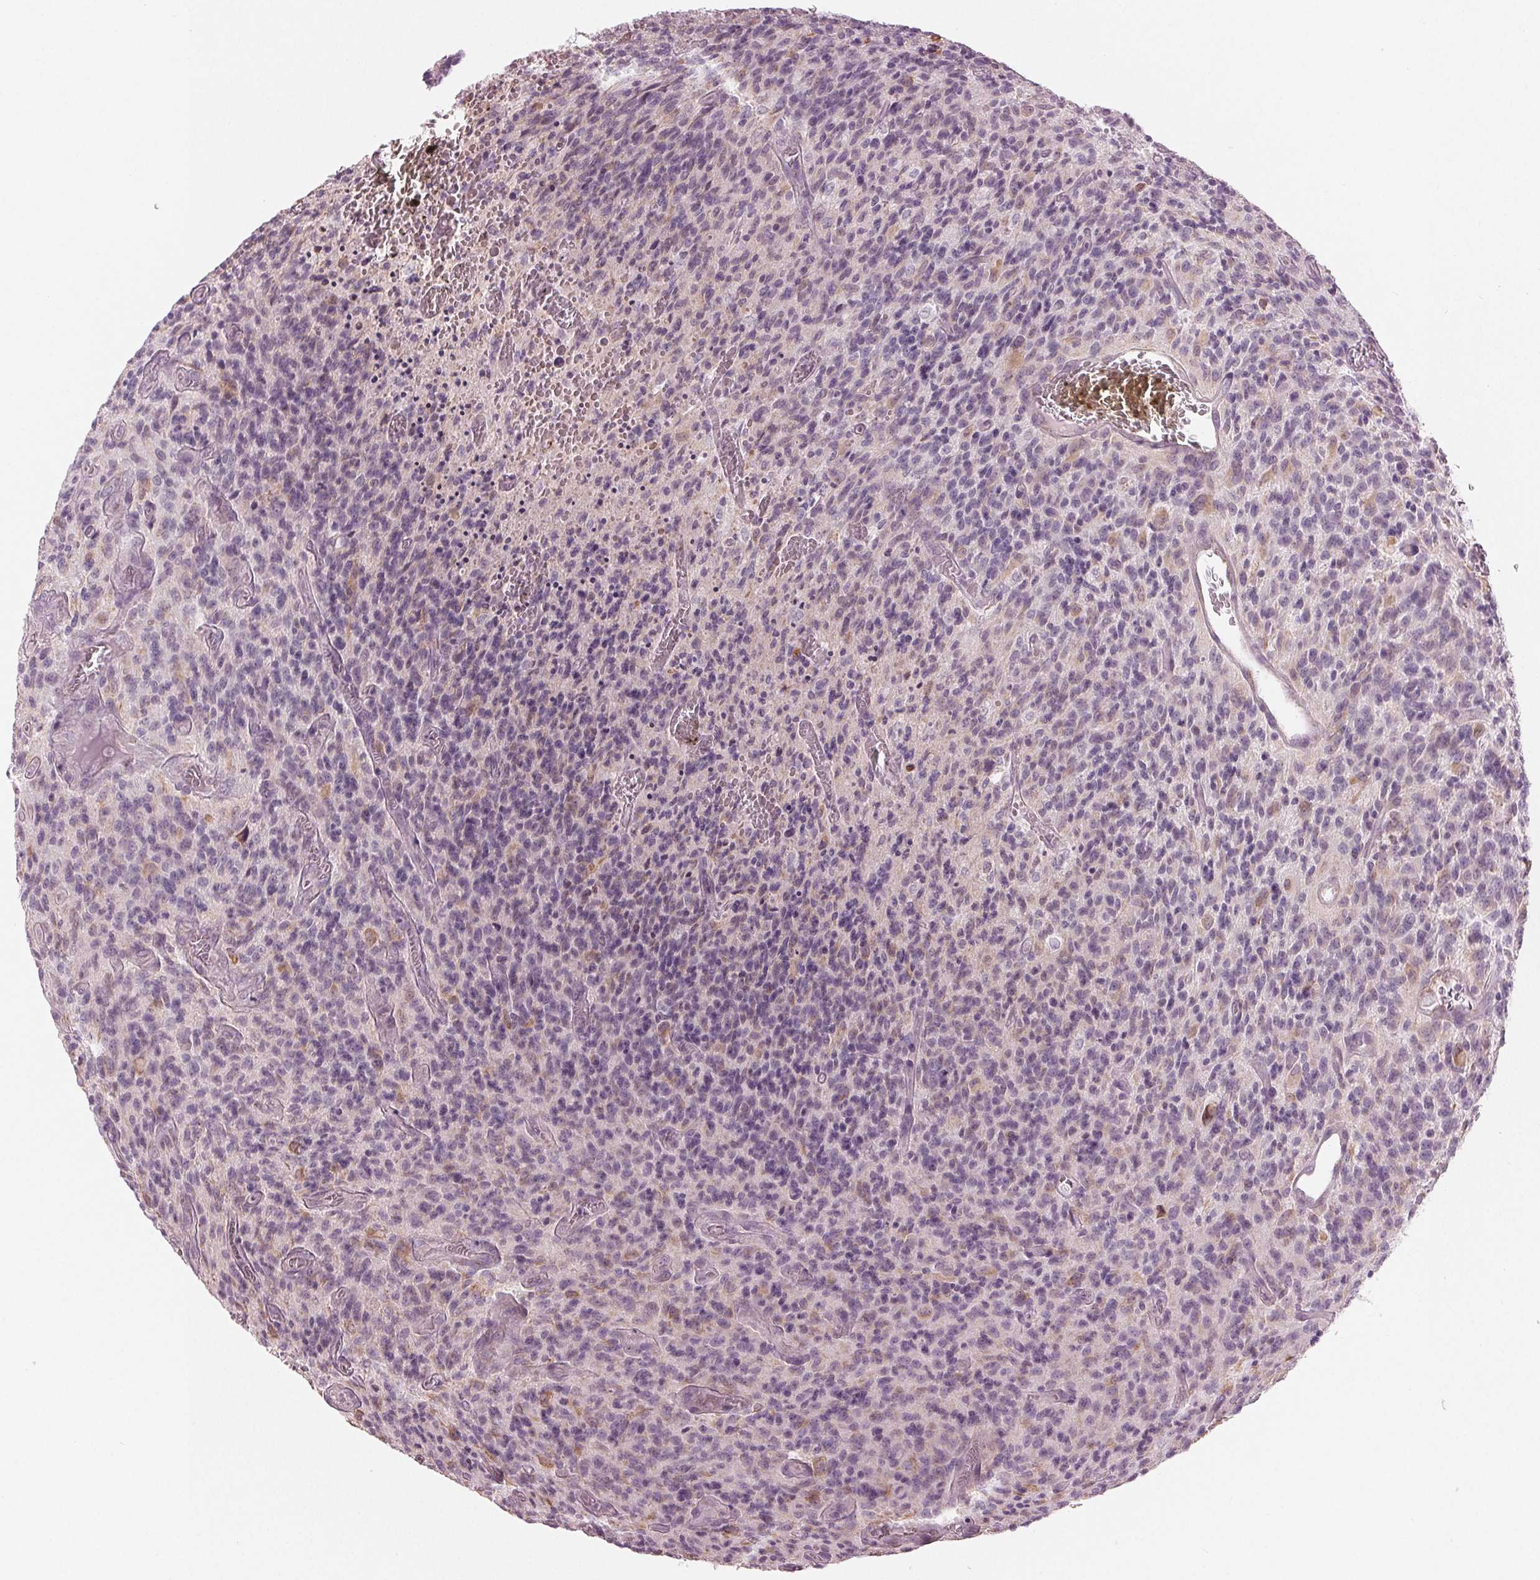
{"staining": {"intensity": "negative", "quantity": "none", "location": "none"}, "tissue": "glioma", "cell_type": "Tumor cells", "image_type": "cancer", "snomed": [{"axis": "morphology", "description": "Glioma, malignant, High grade"}, {"axis": "topography", "description": "Brain"}], "caption": "The micrograph shows no significant staining in tumor cells of malignant glioma (high-grade).", "gene": "PRAP1", "patient": {"sex": "male", "age": 76}}